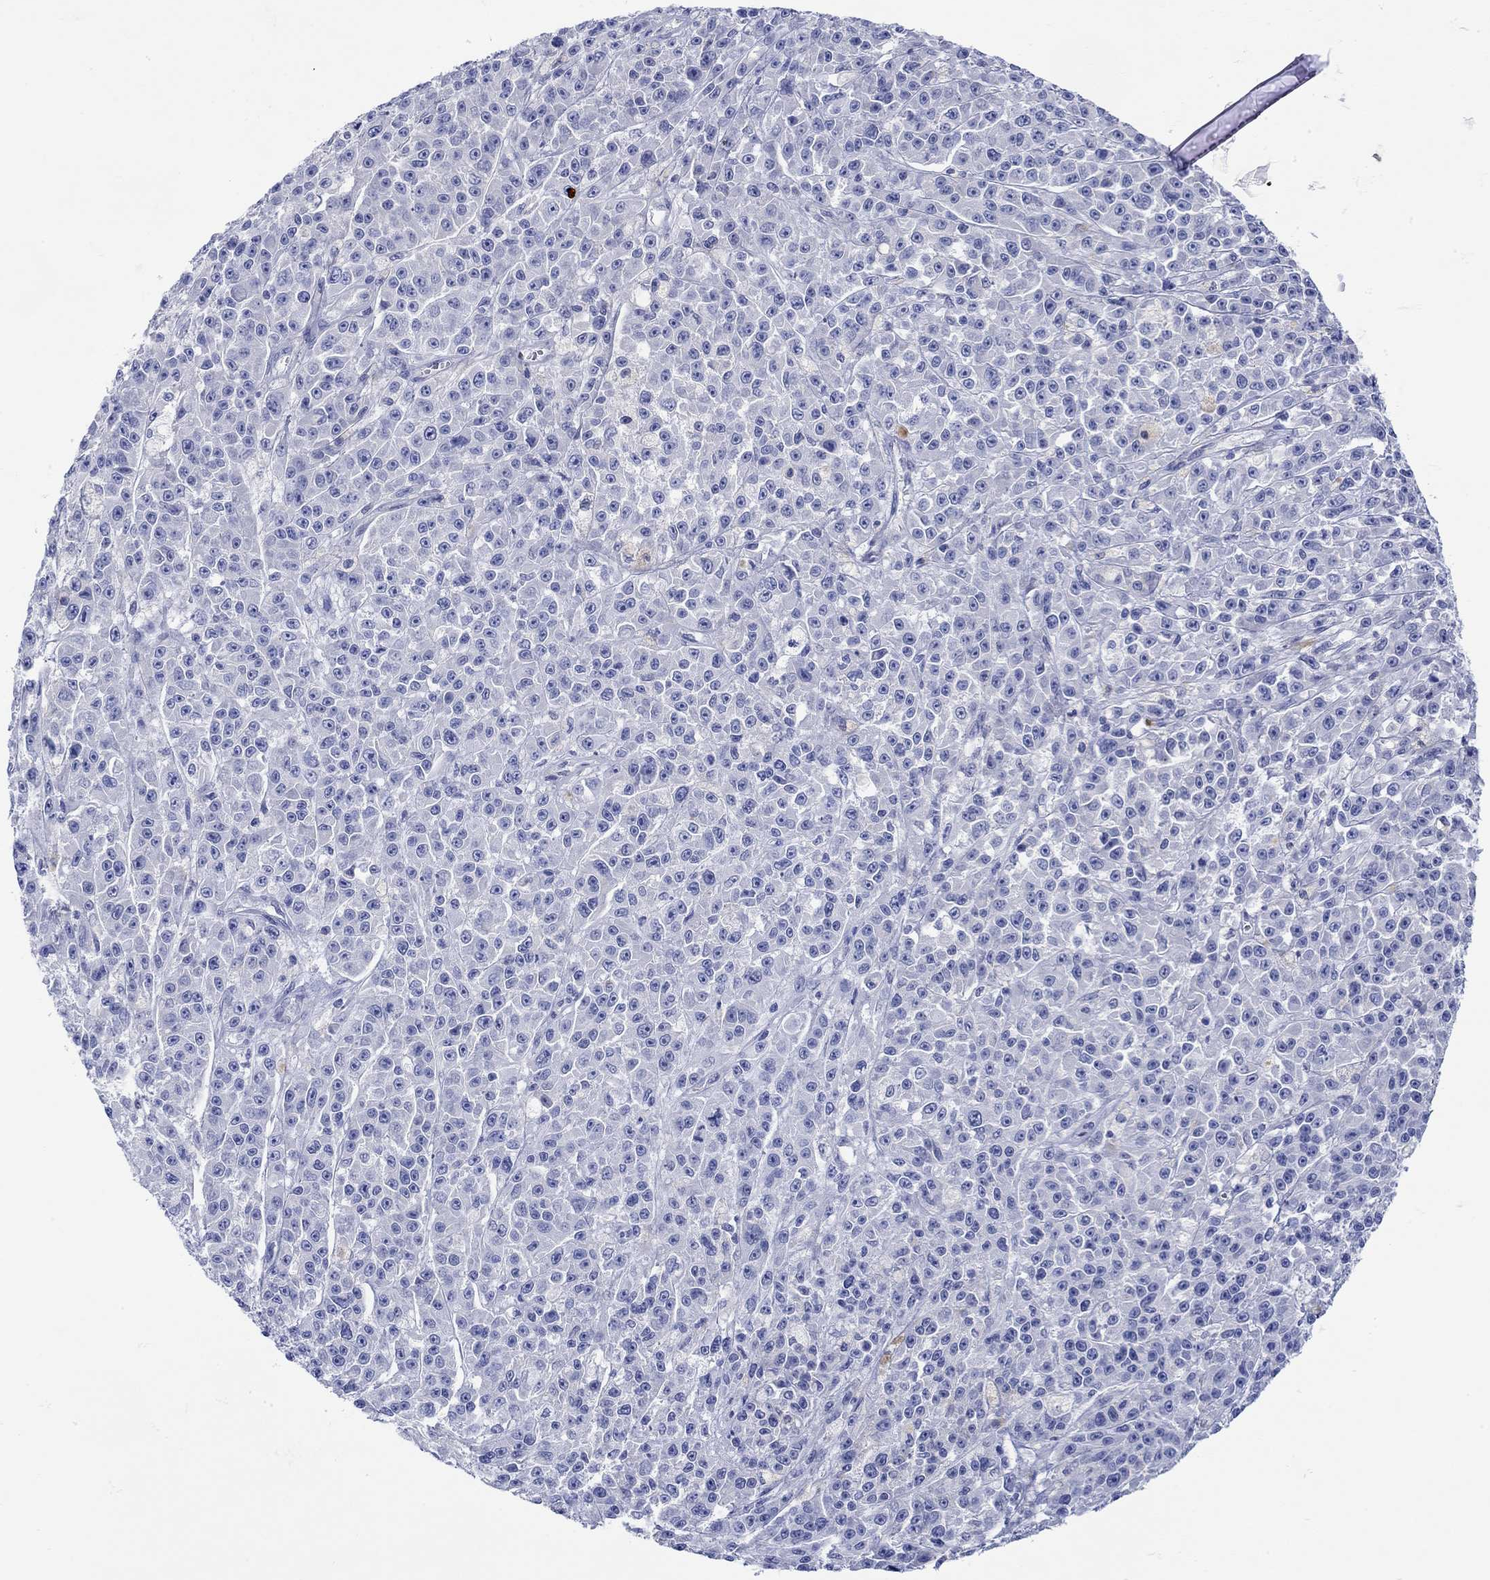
{"staining": {"intensity": "negative", "quantity": "none", "location": "none"}, "tissue": "melanoma", "cell_type": "Tumor cells", "image_type": "cancer", "snomed": [{"axis": "morphology", "description": "Malignant melanoma, NOS"}, {"axis": "topography", "description": "Skin"}], "caption": "This is an IHC image of malignant melanoma. There is no positivity in tumor cells.", "gene": "ANKMY1", "patient": {"sex": "female", "age": 58}}